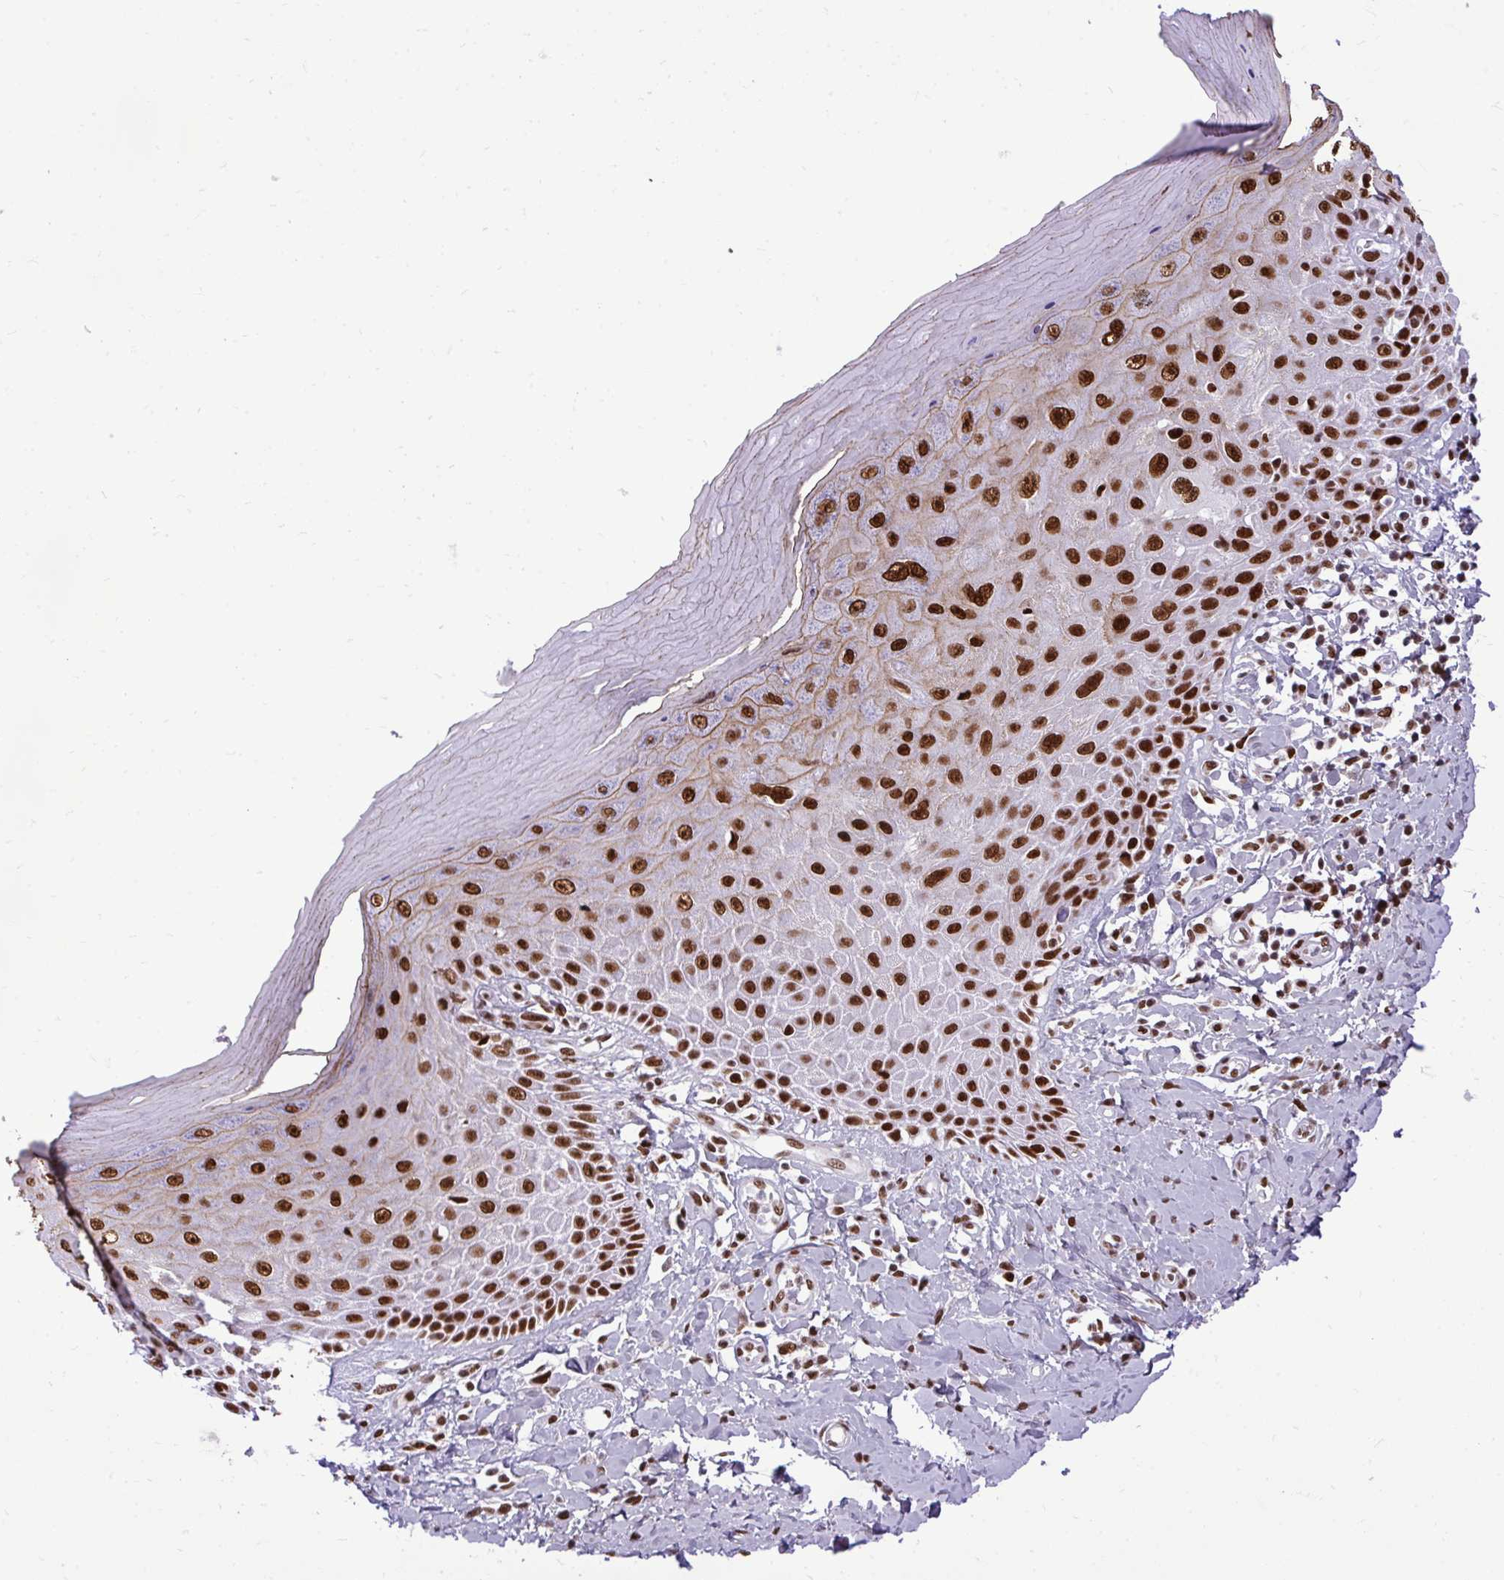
{"staining": {"intensity": "strong", "quantity": ">75%", "location": "cytoplasmic/membranous,nuclear"}, "tissue": "skin", "cell_type": "Epidermal cells", "image_type": "normal", "snomed": [{"axis": "morphology", "description": "Normal tissue, NOS"}, {"axis": "topography", "description": "Anal"}, {"axis": "topography", "description": "Peripheral nerve tissue"}], "caption": "Protein analysis of benign skin demonstrates strong cytoplasmic/membranous,nuclear expression in about >75% of epidermal cells.", "gene": "CDYL", "patient": {"sex": "male", "age": 78}}